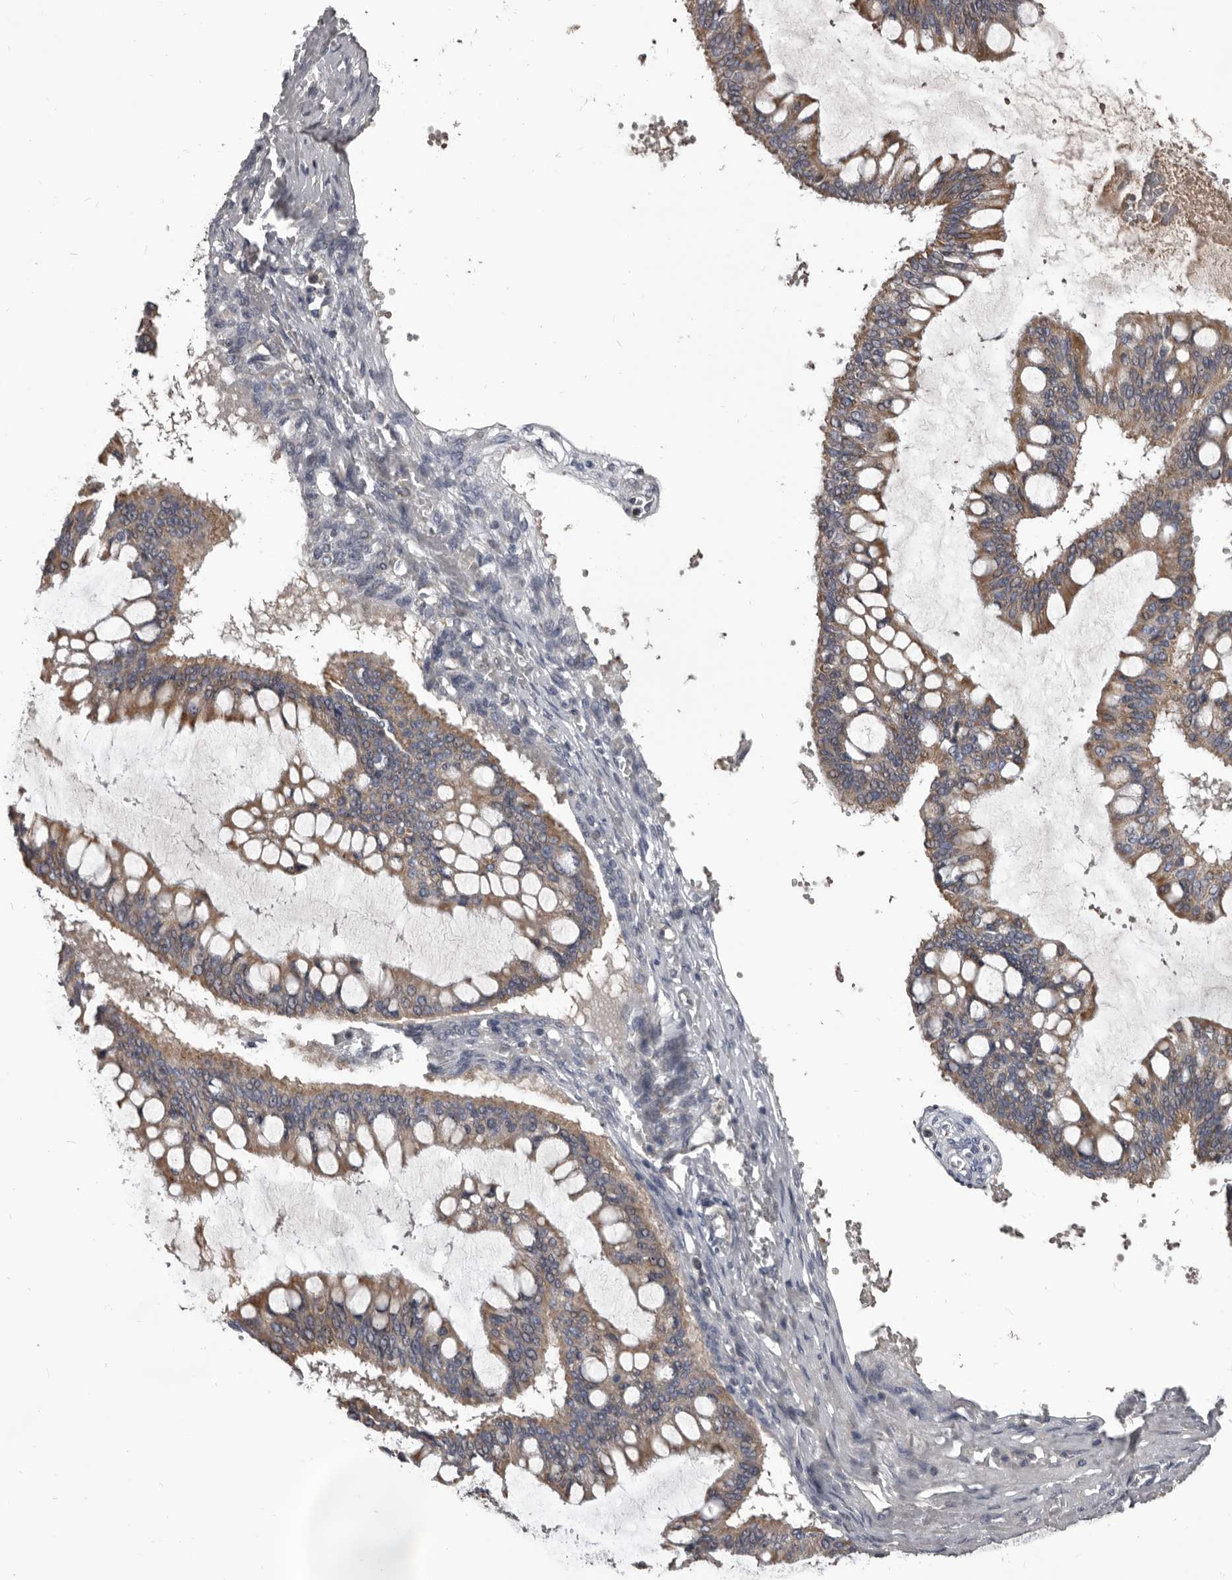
{"staining": {"intensity": "moderate", "quantity": ">75%", "location": "cytoplasmic/membranous"}, "tissue": "ovarian cancer", "cell_type": "Tumor cells", "image_type": "cancer", "snomed": [{"axis": "morphology", "description": "Cystadenocarcinoma, mucinous, NOS"}, {"axis": "topography", "description": "Ovary"}], "caption": "Immunohistochemical staining of mucinous cystadenocarcinoma (ovarian) demonstrates medium levels of moderate cytoplasmic/membranous protein positivity in about >75% of tumor cells.", "gene": "ALDH5A1", "patient": {"sex": "female", "age": 73}}